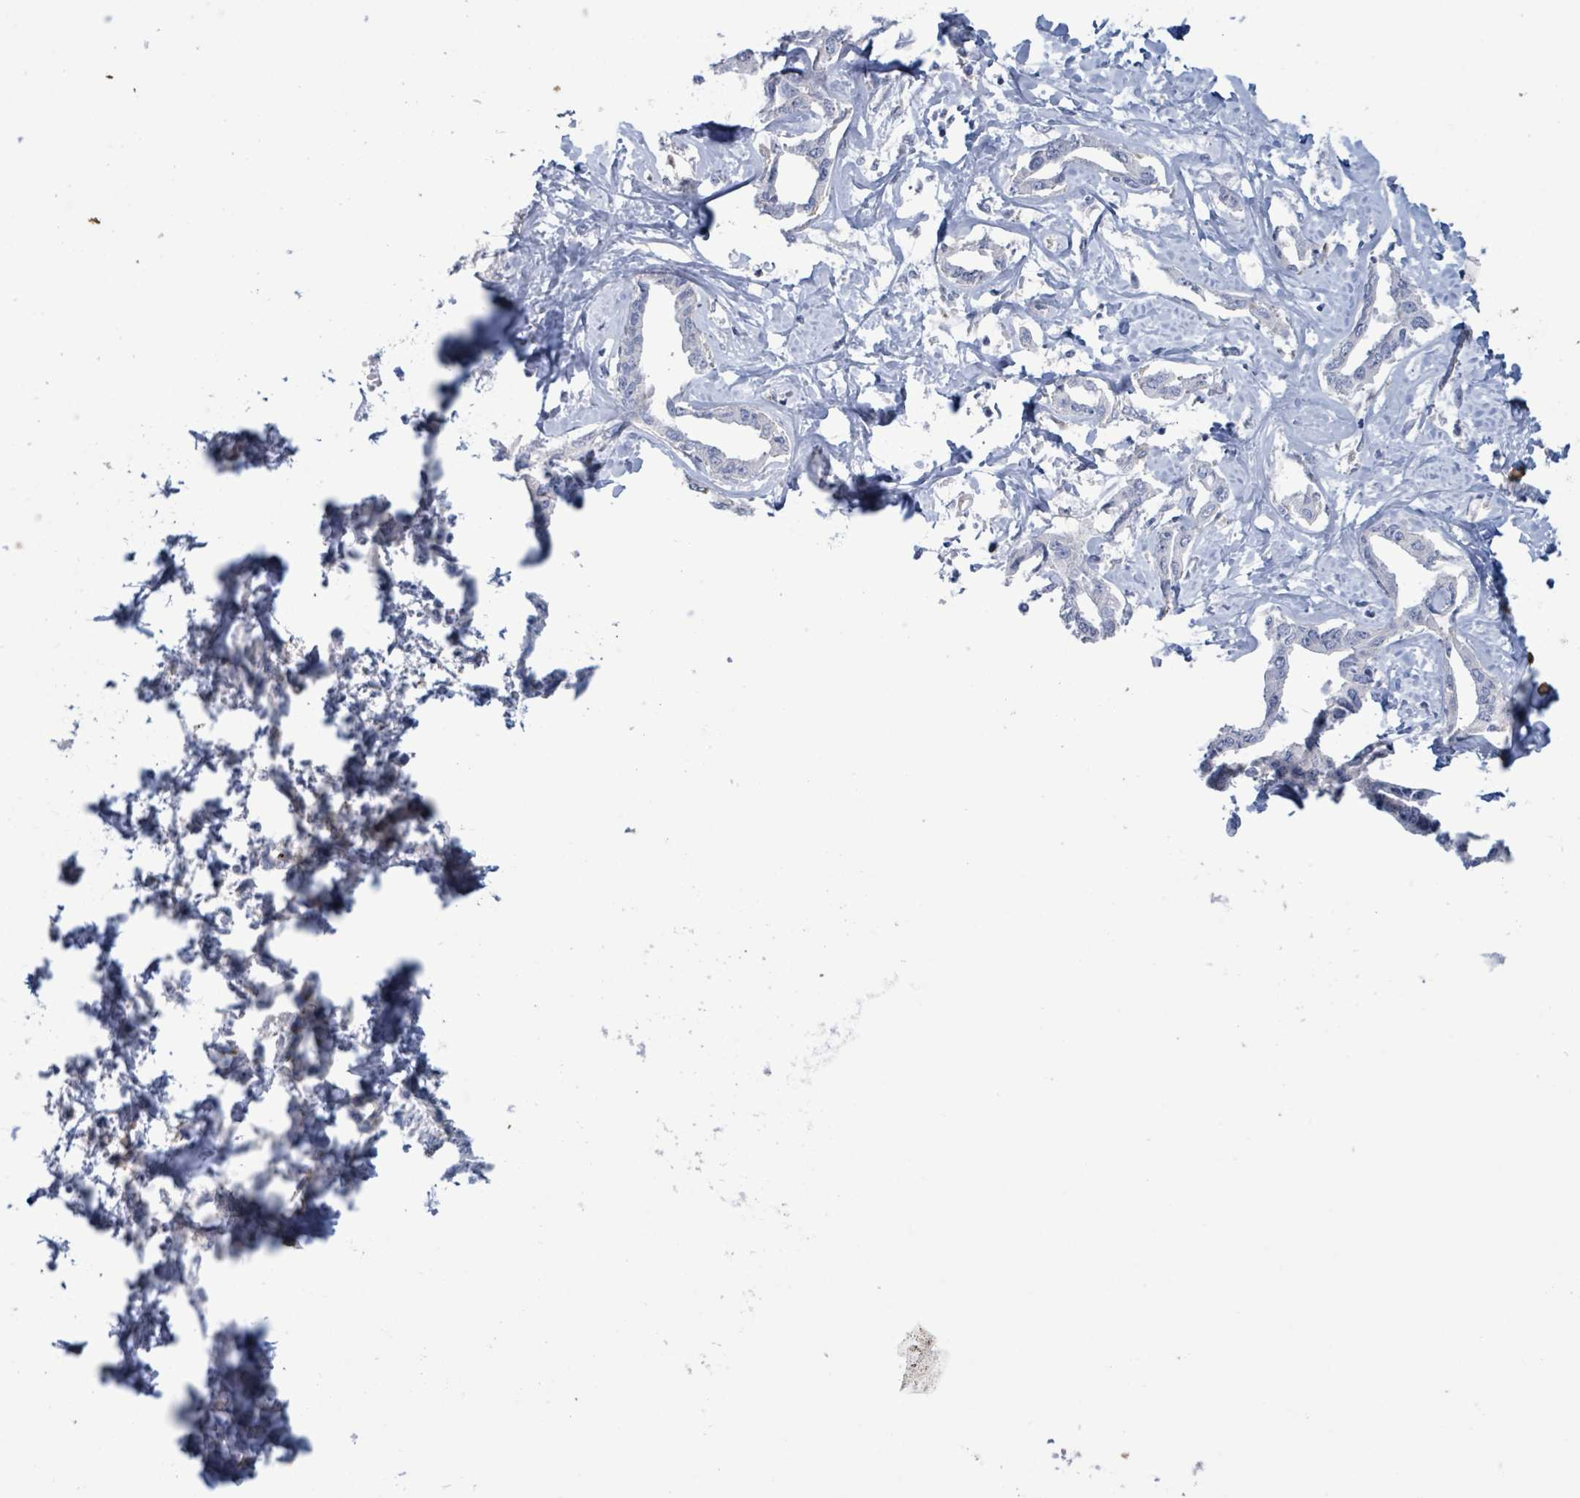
{"staining": {"intensity": "negative", "quantity": "none", "location": "none"}, "tissue": "liver cancer", "cell_type": "Tumor cells", "image_type": "cancer", "snomed": [{"axis": "morphology", "description": "Cholangiocarcinoma"}, {"axis": "topography", "description": "Liver"}], "caption": "The immunohistochemistry image has no significant expression in tumor cells of cholangiocarcinoma (liver) tissue.", "gene": "PKLR", "patient": {"sex": "male", "age": 59}}